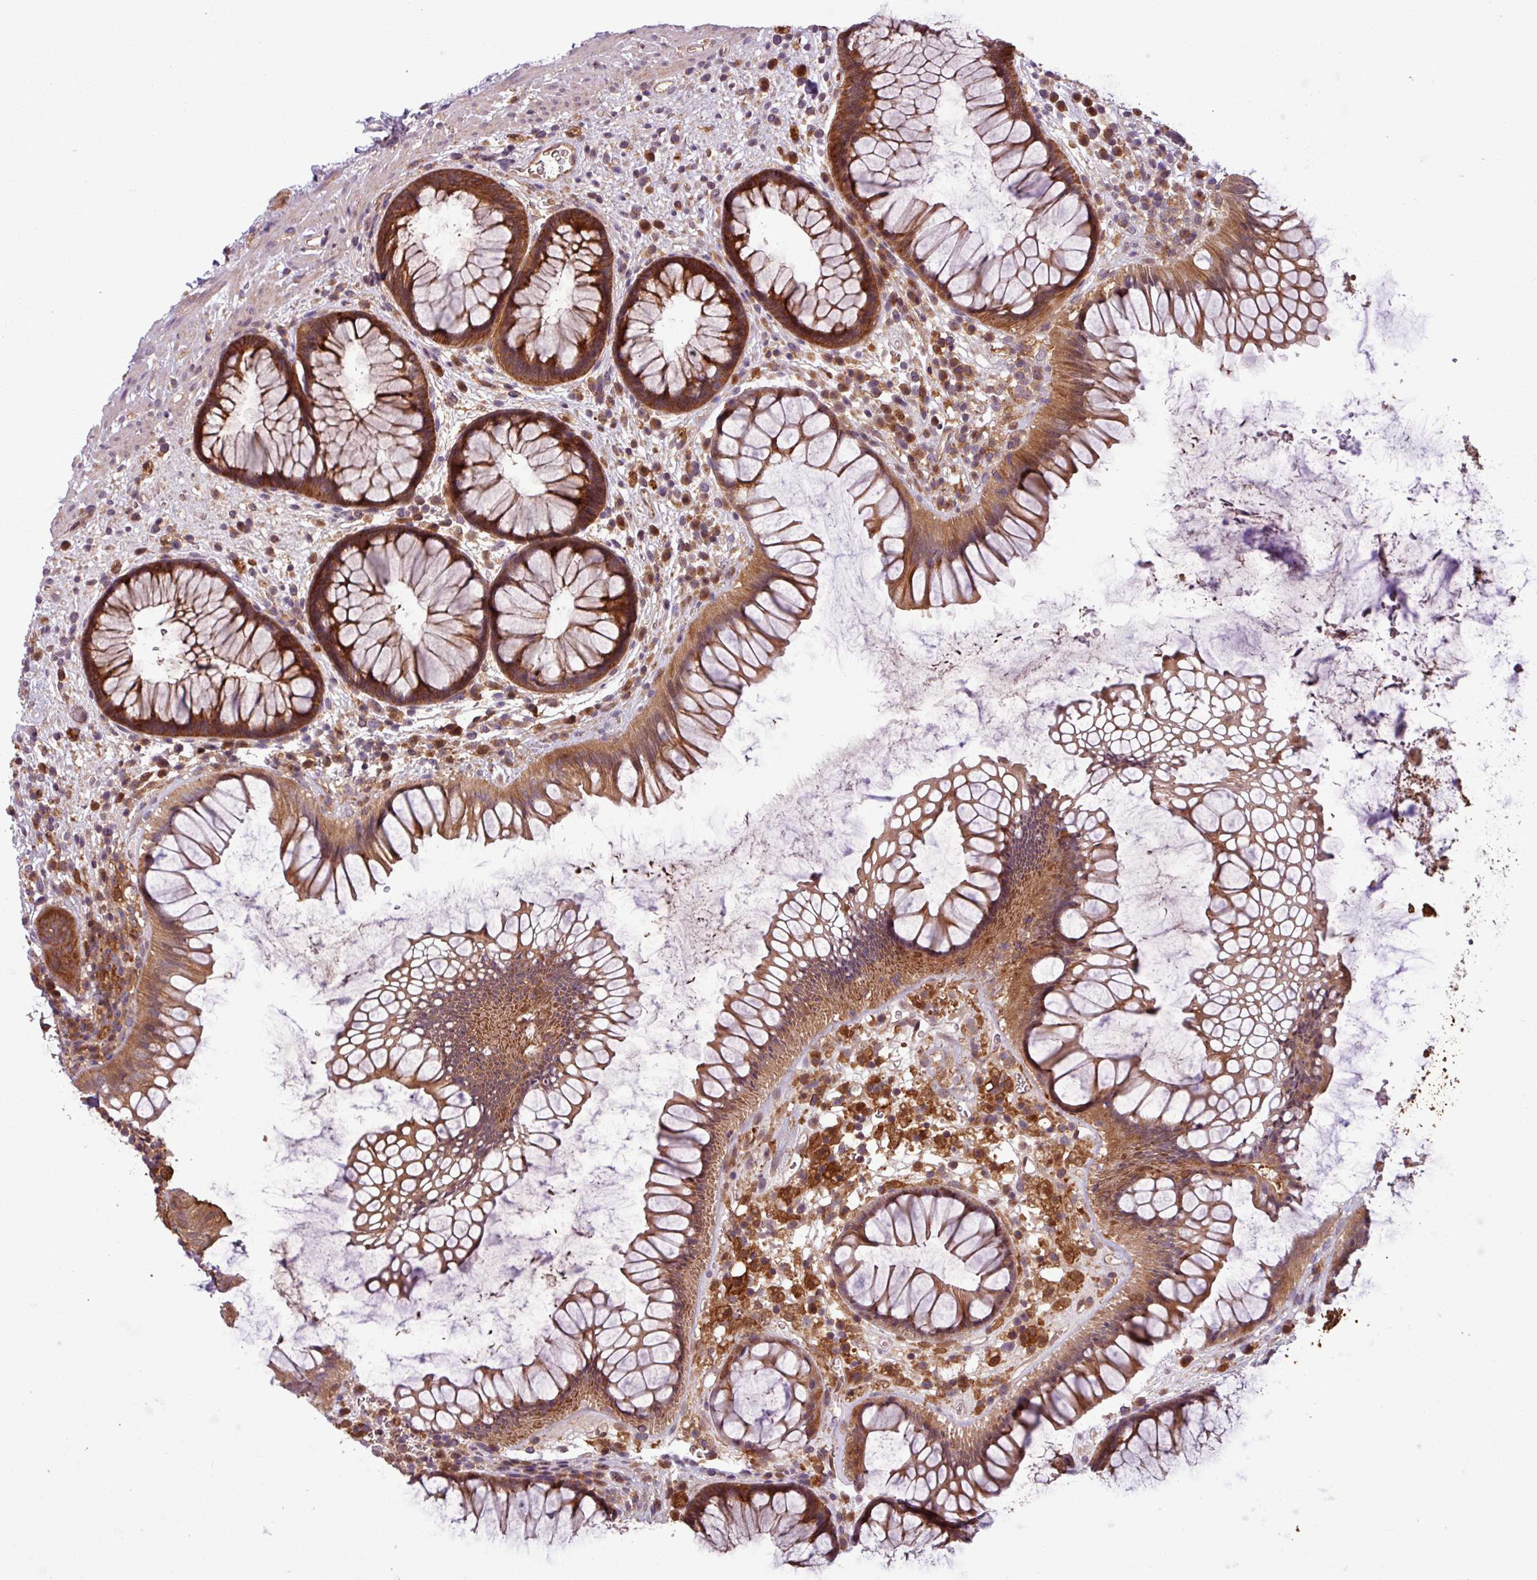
{"staining": {"intensity": "strong", "quantity": ">75%", "location": "cytoplasmic/membranous"}, "tissue": "rectum", "cell_type": "Glandular cells", "image_type": "normal", "snomed": [{"axis": "morphology", "description": "Normal tissue, NOS"}, {"axis": "topography", "description": "Rectum"}], "caption": "A photomicrograph of human rectum stained for a protein reveals strong cytoplasmic/membranous brown staining in glandular cells.", "gene": "SIRPB2", "patient": {"sex": "male", "age": 51}}